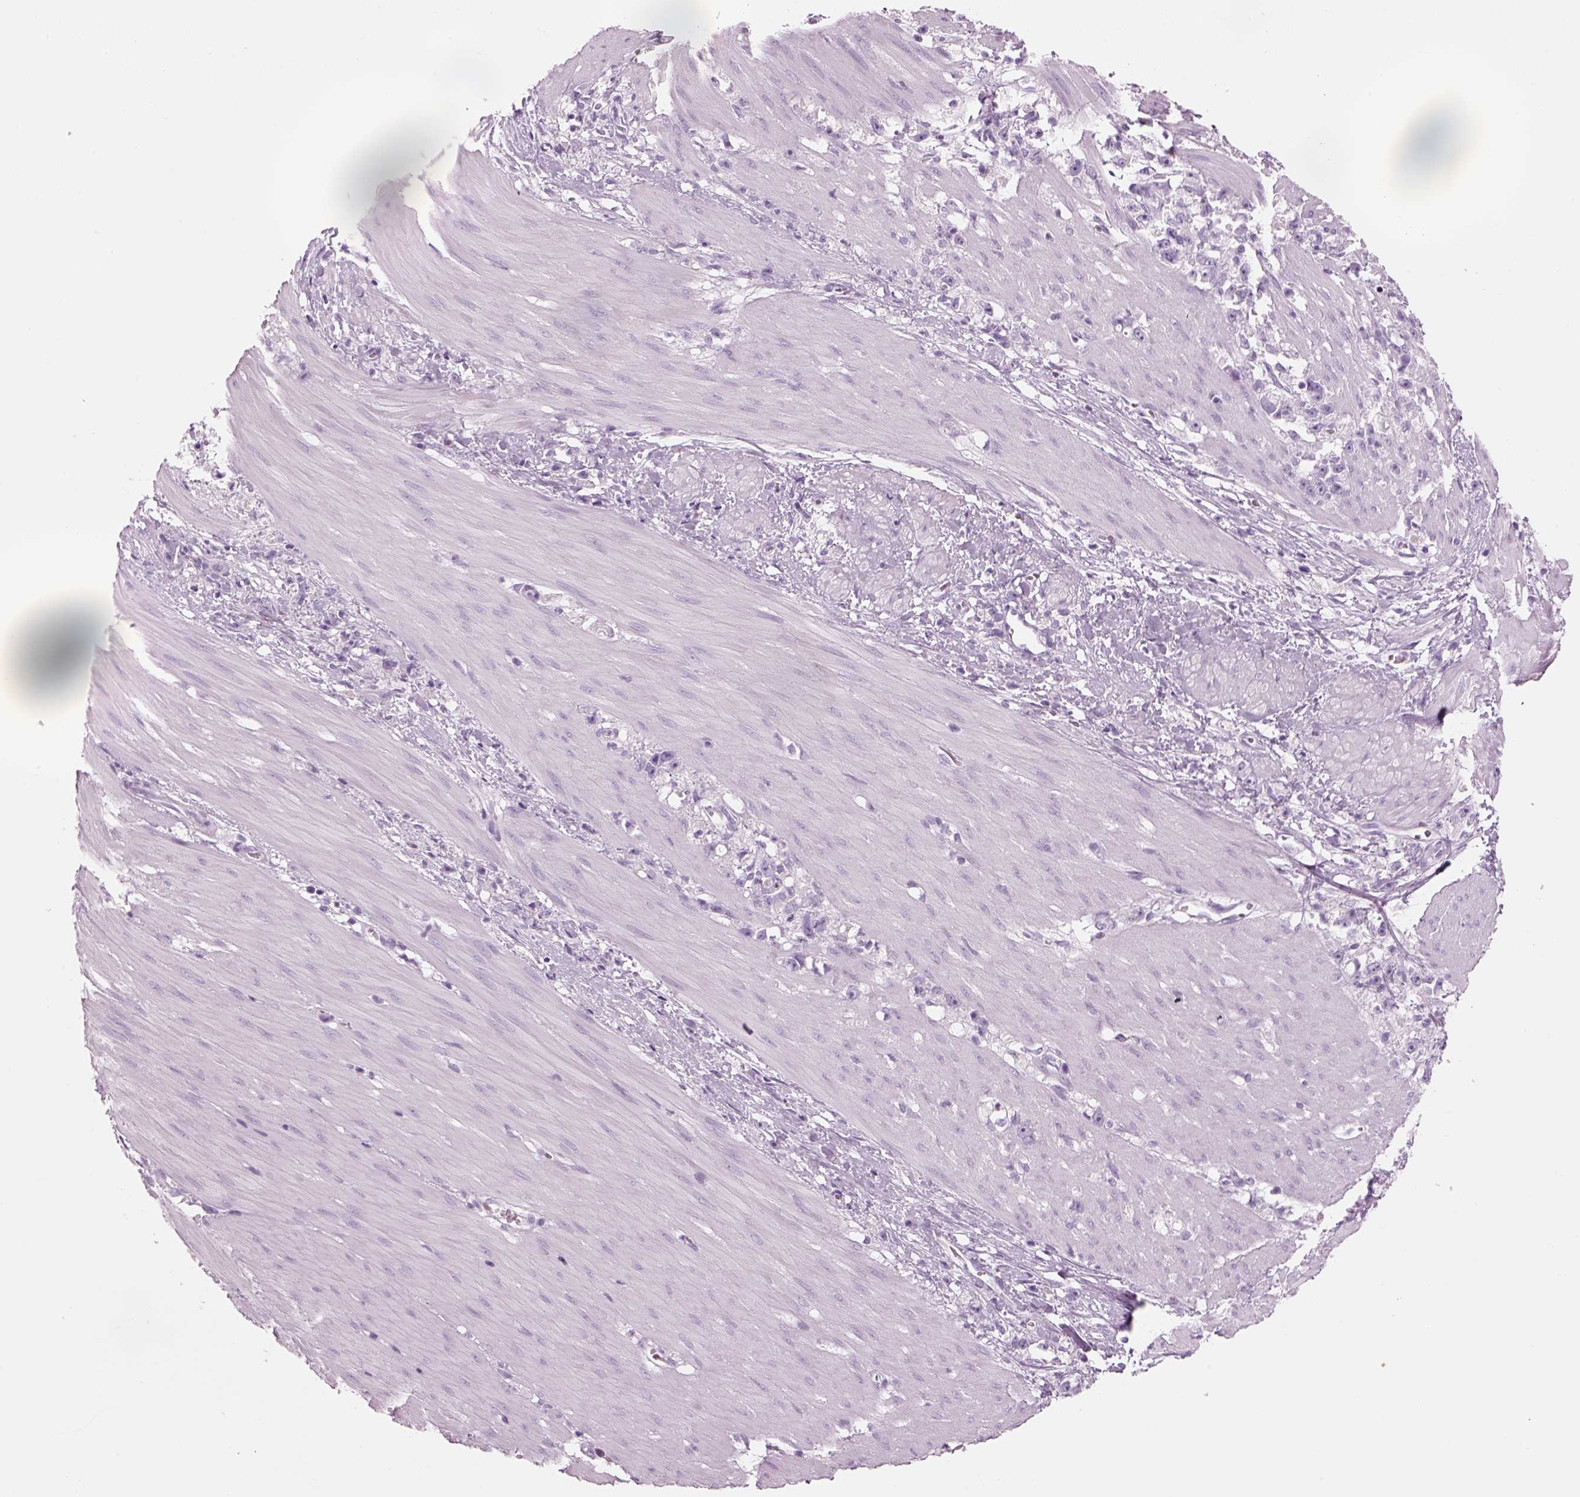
{"staining": {"intensity": "negative", "quantity": "none", "location": "none"}, "tissue": "stomach cancer", "cell_type": "Tumor cells", "image_type": "cancer", "snomed": [{"axis": "morphology", "description": "Adenocarcinoma, NOS"}, {"axis": "topography", "description": "Stomach"}], "caption": "Immunohistochemistry (IHC) of stomach cancer demonstrates no expression in tumor cells.", "gene": "SAG", "patient": {"sex": "female", "age": 59}}